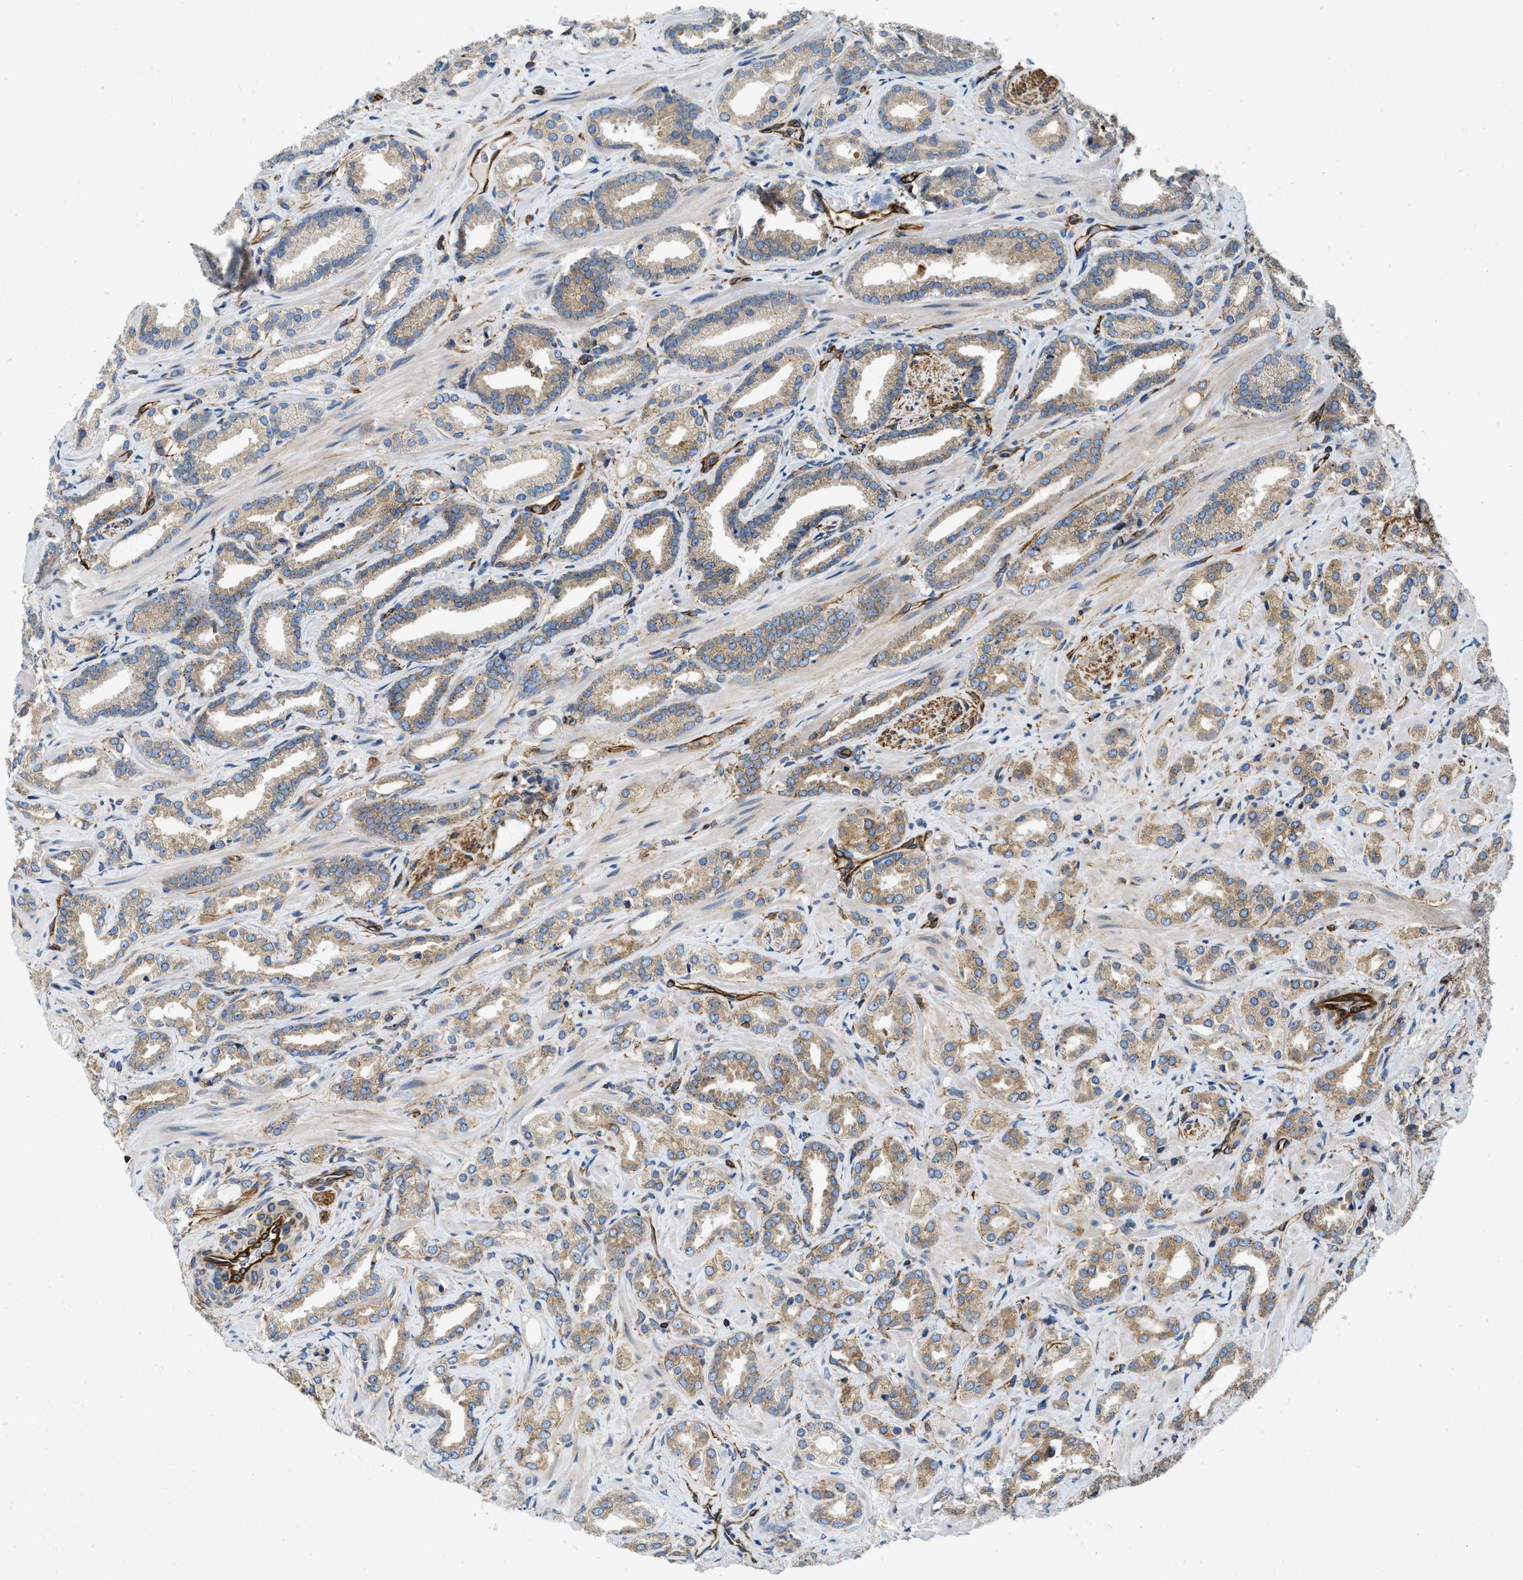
{"staining": {"intensity": "weak", "quantity": ">75%", "location": "cytoplasmic/membranous"}, "tissue": "prostate cancer", "cell_type": "Tumor cells", "image_type": "cancer", "snomed": [{"axis": "morphology", "description": "Adenocarcinoma, High grade"}, {"axis": "topography", "description": "Prostate"}], "caption": "The histopathology image reveals staining of prostate cancer (high-grade adenocarcinoma), revealing weak cytoplasmic/membranous protein expression (brown color) within tumor cells. (DAB (3,3'-diaminobenzidine) IHC, brown staining for protein, blue staining for nuclei).", "gene": "HSD17B12", "patient": {"sex": "male", "age": 64}}